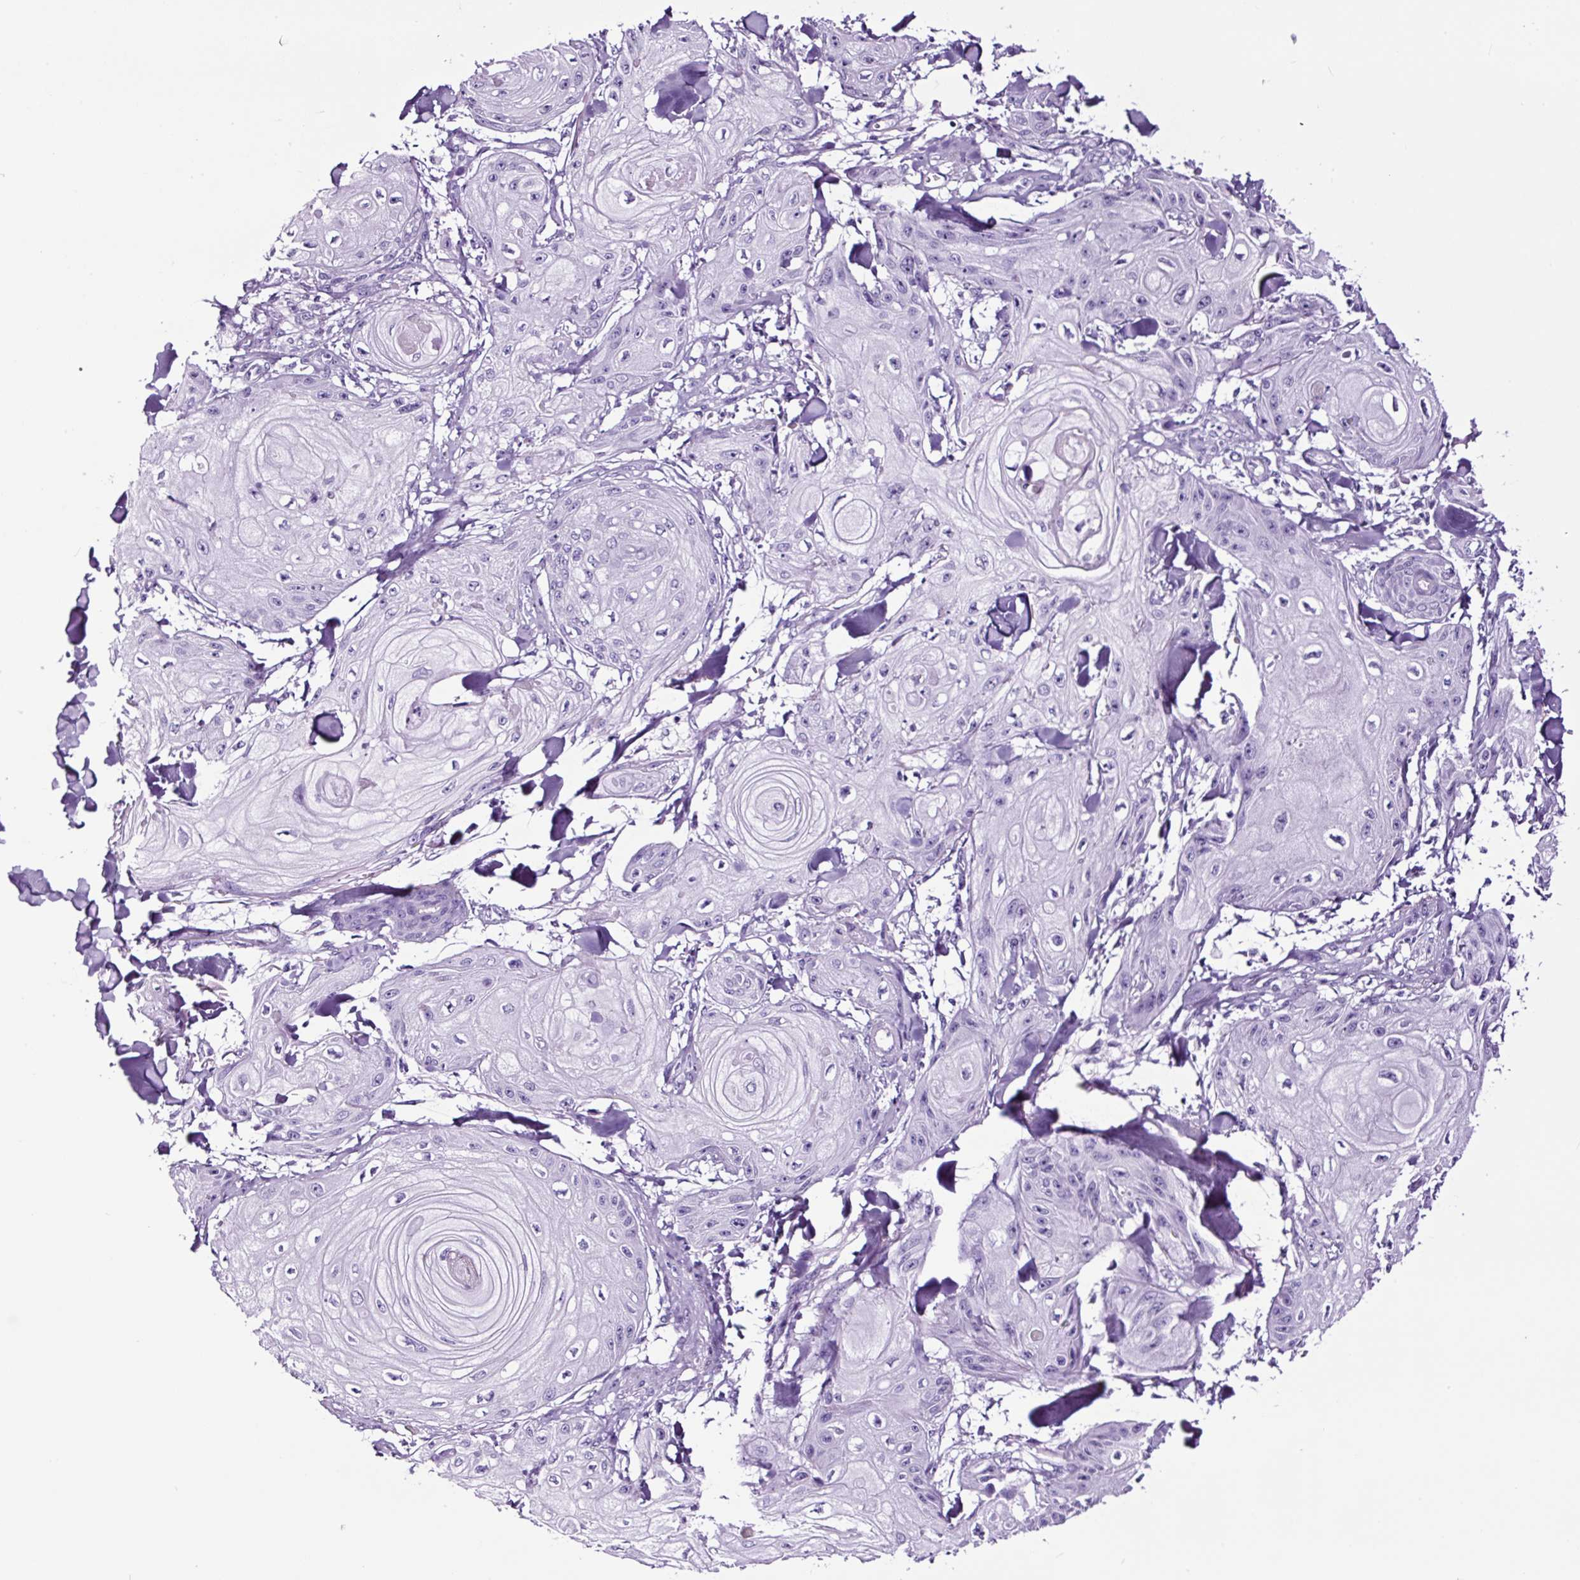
{"staining": {"intensity": "negative", "quantity": "none", "location": "none"}, "tissue": "skin cancer", "cell_type": "Tumor cells", "image_type": "cancer", "snomed": [{"axis": "morphology", "description": "Squamous cell carcinoma, NOS"}, {"axis": "topography", "description": "Skin"}], "caption": "Tumor cells show no significant expression in skin cancer (squamous cell carcinoma). The staining is performed using DAB brown chromogen with nuclei counter-stained in using hematoxylin.", "gene": "FBXL7", "patient": {"sex": "male", "age": 74}}